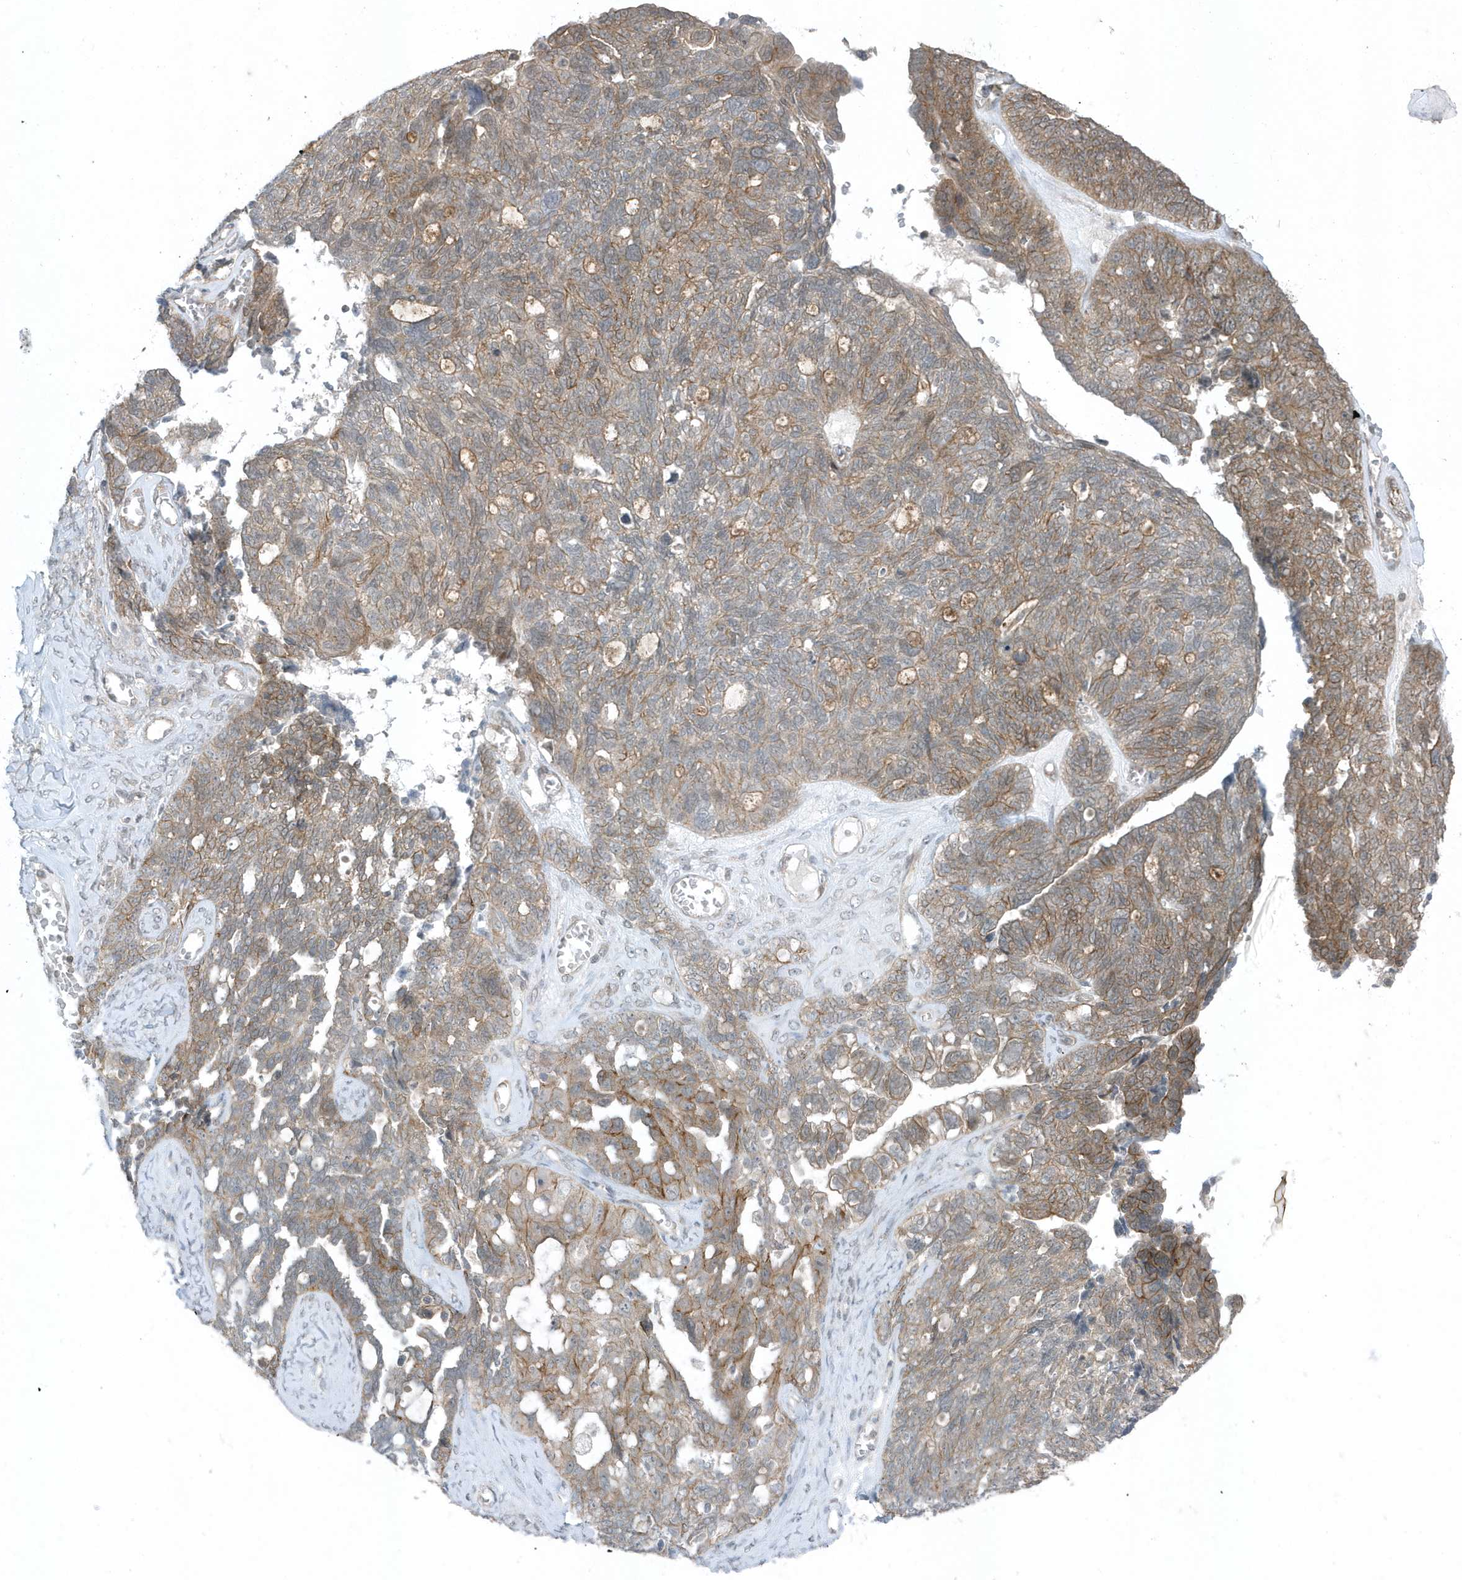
{"staining": {"intensity": "weak", "quantity": ">75%", "location": "cytoplasmic/membranous"}, "tissue": "ovarian cancer", "cell_type": "Tumor cells", "image_type": "cancer", "snomed": [{"axis": "morphology", "description": "Cystadenocarcinoma, serous, NOS"}, {"axis": "topography", "description": "Ovary"}], "caption": "DAB immunohistochemical staining of human ovarian serous cystadenocarcinoma displays weak cytoplasmic/membranous protein positivity in about >75% of tumor cells. (DAB (3,3'-diaminobenzidine) = brown stain, brightfield microscopy at high magnification).", "gene": "PARD3B", "patient": {"sex": "female", "age": 79}}